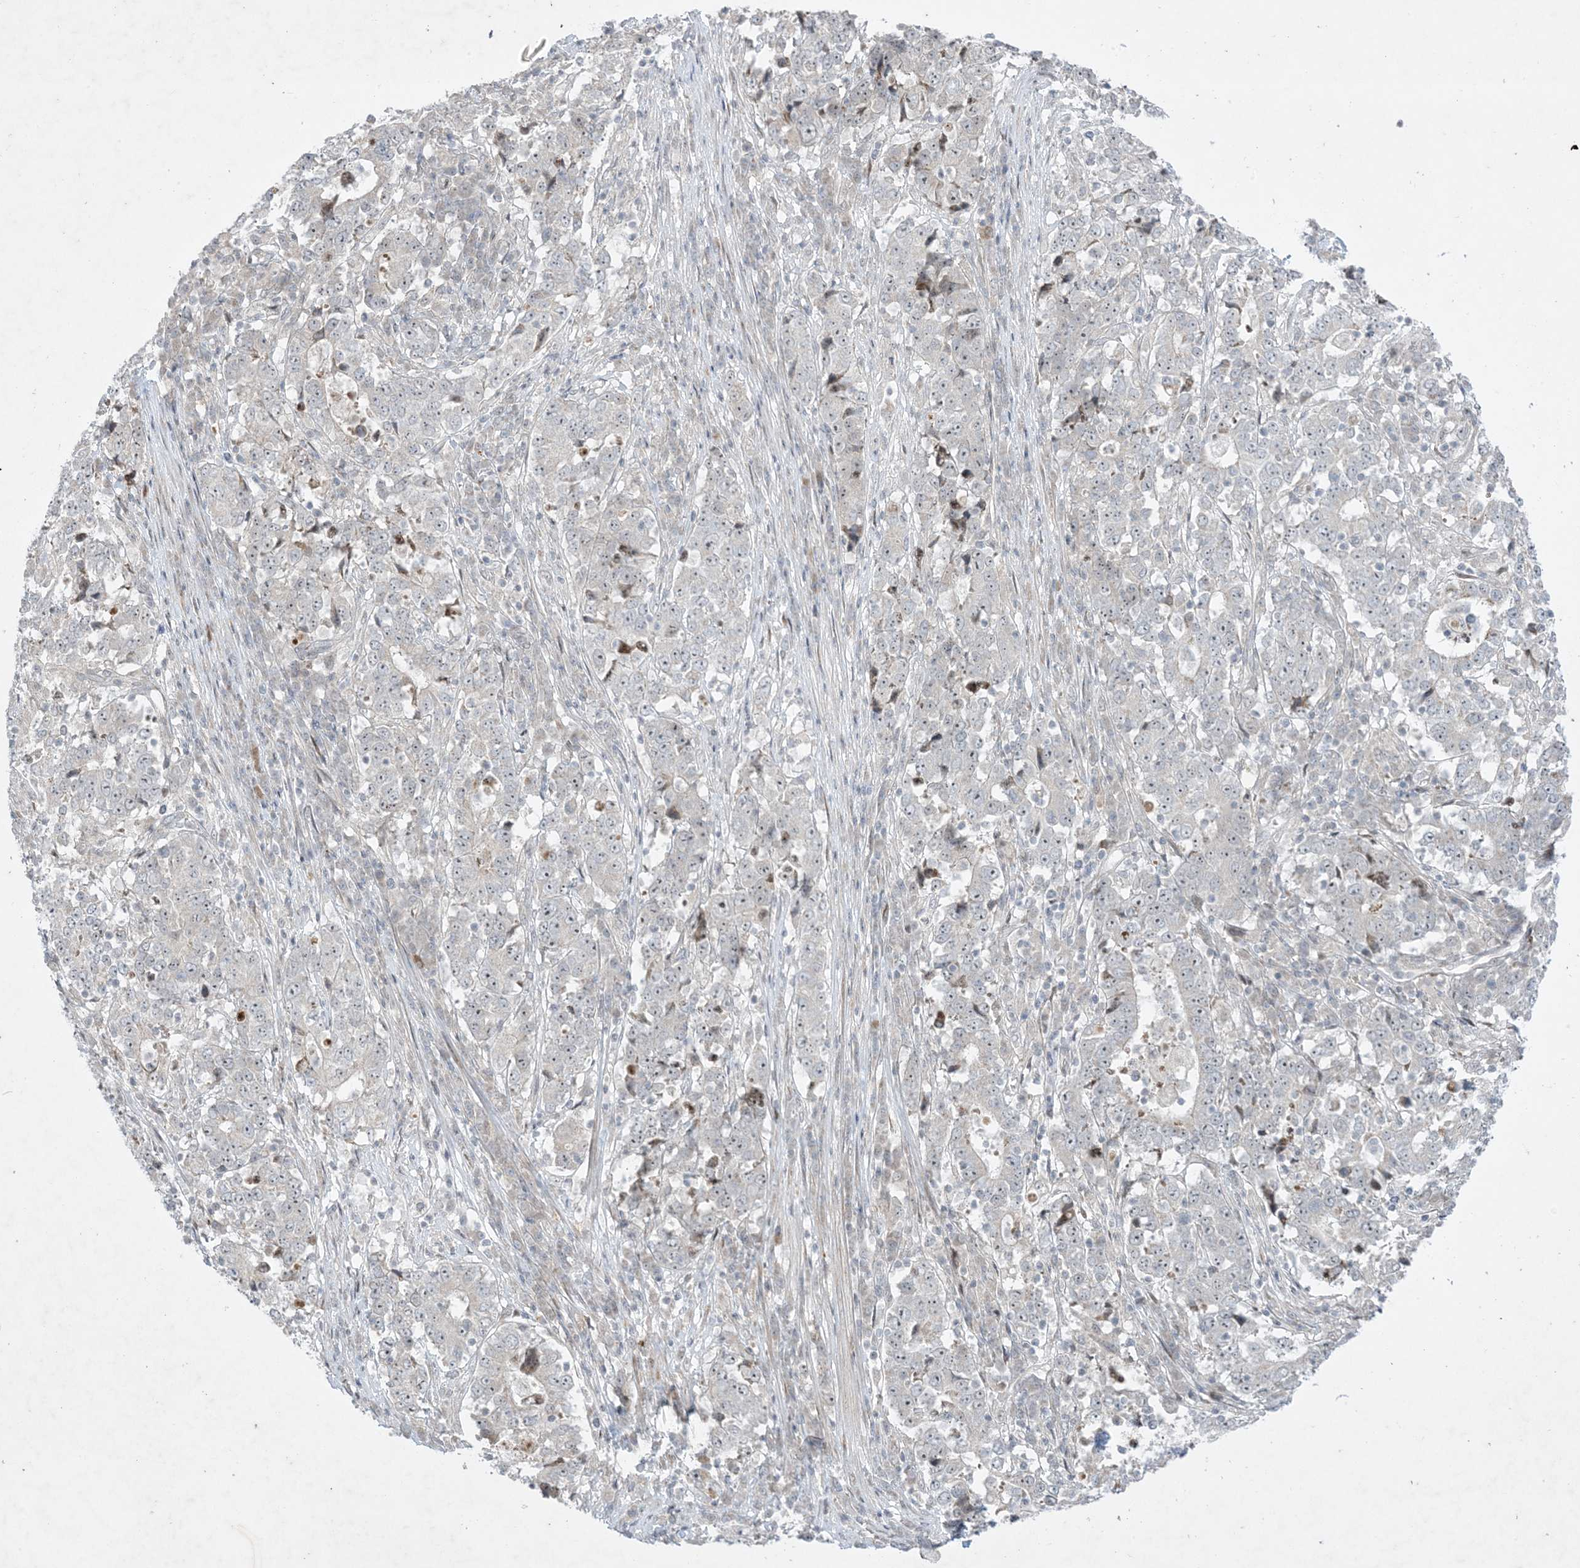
{"staining": {"intensity": "weak", "quantity": "<25%", "location": "nuclear"}, "tissue": "stomach cancer", "cell_type": "Tumor cells", "image_type": "cancer", "snomed": [{"axis": "morphology", "description": "Adenocarcinoma, NOS"}, {"axis": "topography", "description": "Stomach"}], "caption": "Micrograph shows no protein positivity in tumor cells of stomach cancer tissue.", "gene": "SOGA3", "patient": {"sex": "male", "age": 59}}